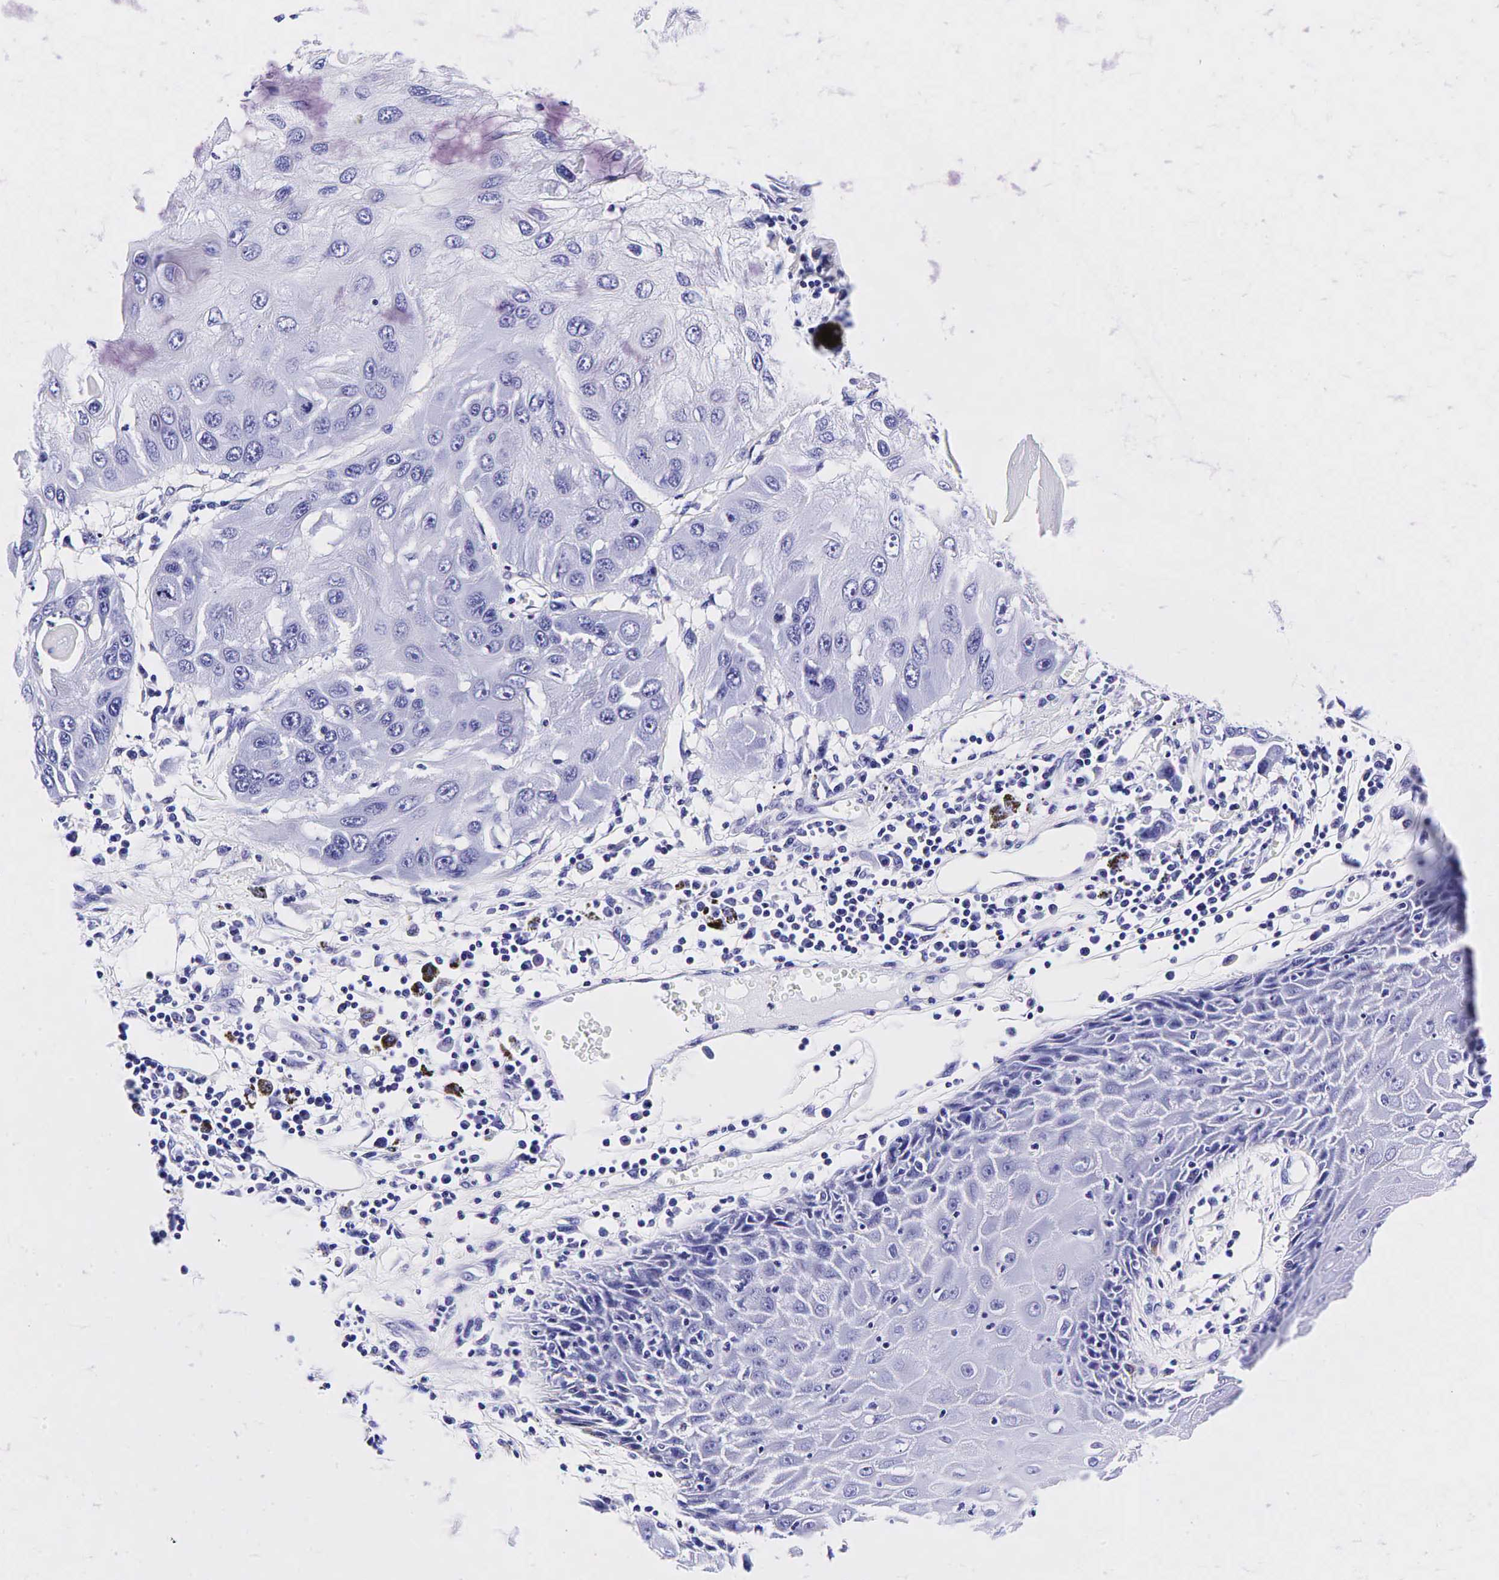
{"staining": {"intensity": "negative", "quantity": "none", "location": "none"}, "tissue": "skin cancer", "cell_type": "Tumor cells", "image_type": "cancer", "snomed": [{"axis": "morphology", "description": "Squamous cell carcinoma, NOS"}, {"axis": "topography", "description": "Skin"}, {"axis": "topography", "description": "Anal"}], "caption": "This image is of skin cancer (squamous cell carcinoma) stained with IHC to label a protein in brown with the nuclei are counter-stained blue. There is no expression in tumor cells.", "gene": "GAST", "patient": {"sex": "male", "age": 61}}